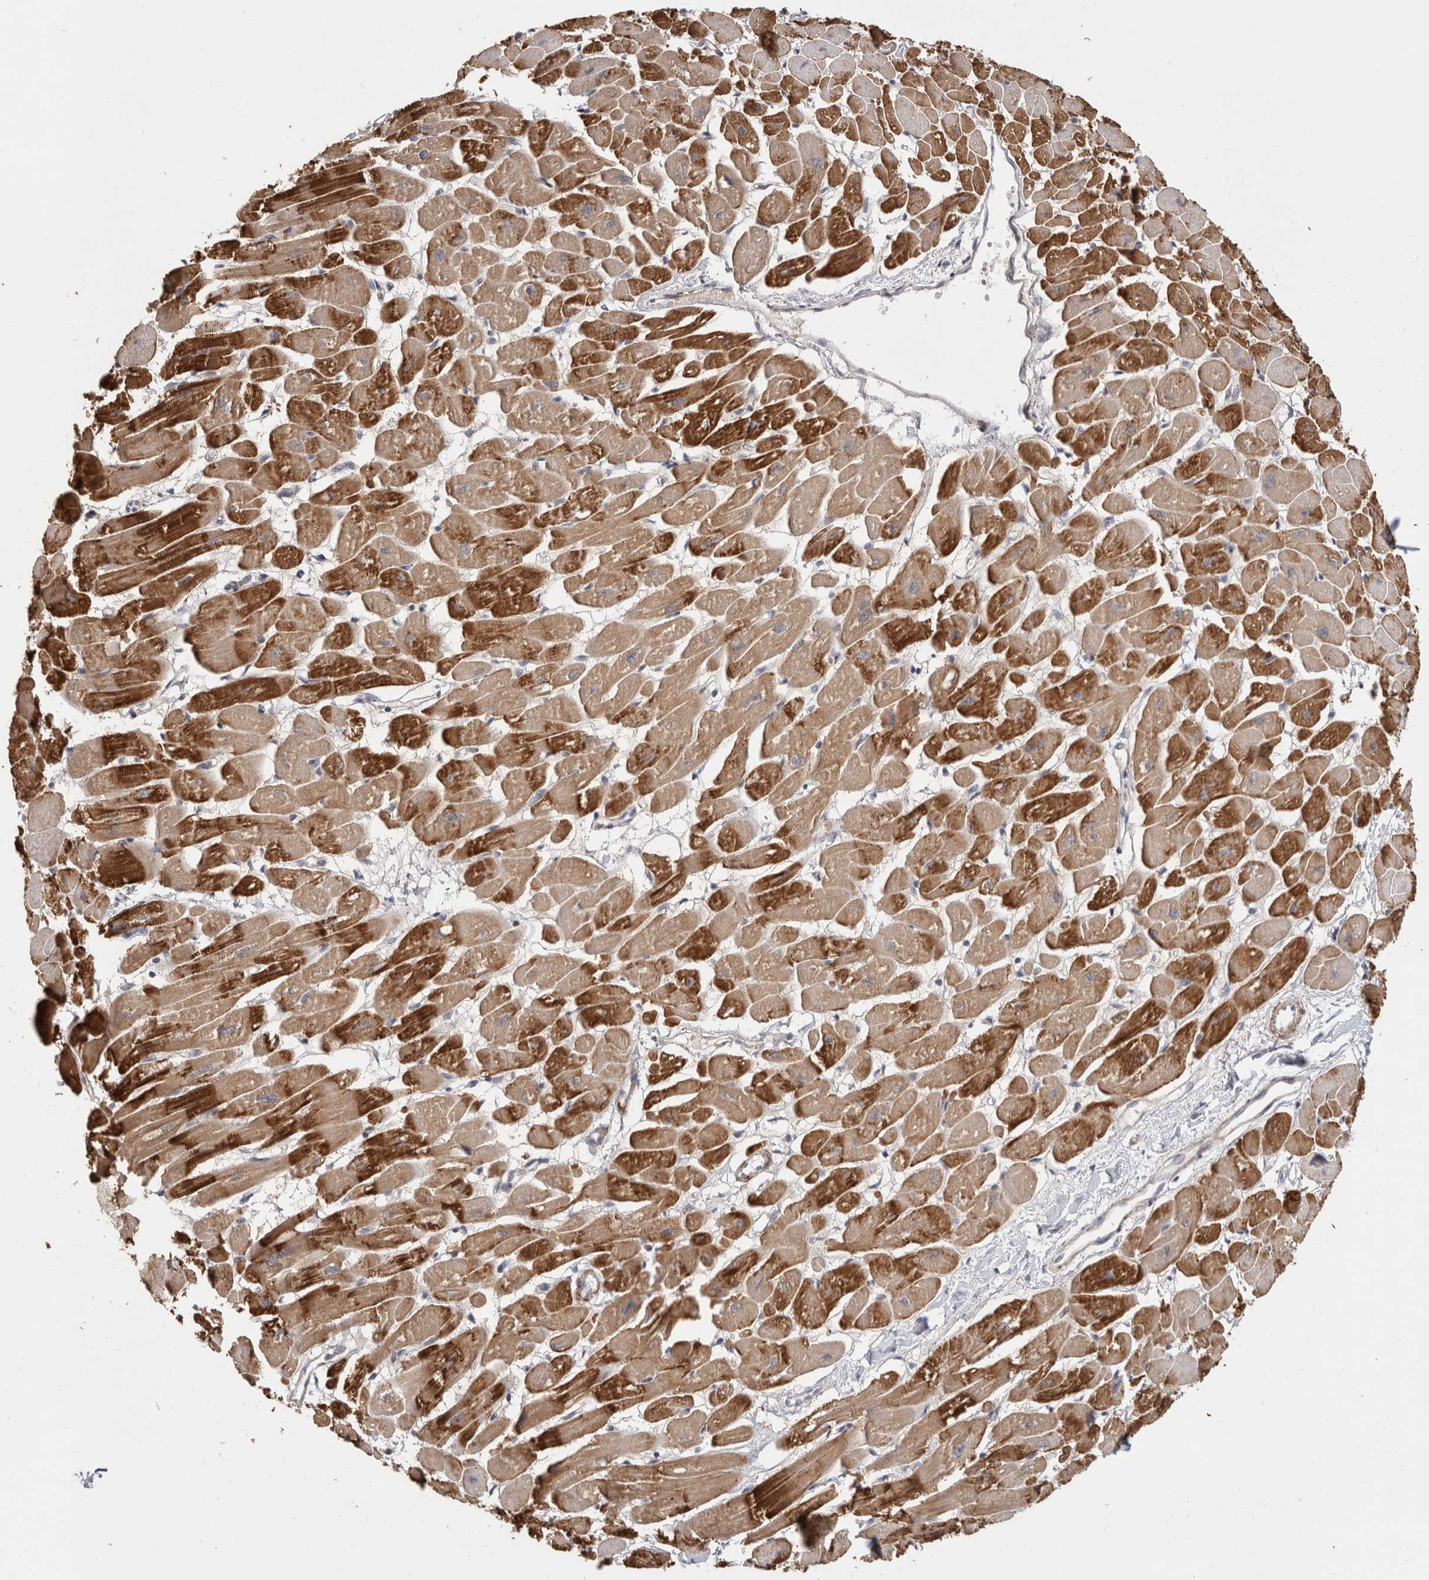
{"staining": {"intensity": "strong", "quantity": "25%-75%", "location": "cytoplasmic/membranous"}, "tissue": "heart muscle", "cell_type": "Cardiomyocytes", "image_type": "normal", "snomed": [{"axis": "morphology", "description": "Normal tissue, NOS"}, {"axis": "topography", "description": "Heart"}], "caption": "A brown stain shows strong cytoplasmic/membranous positivity of a protein in cardiomyocytes of benign human heart muscle. (Brightfield microscopy of DAB IHC at high magnification).", "gene": "ZNF318", "patient": {"sex": "female", "age": 54}}